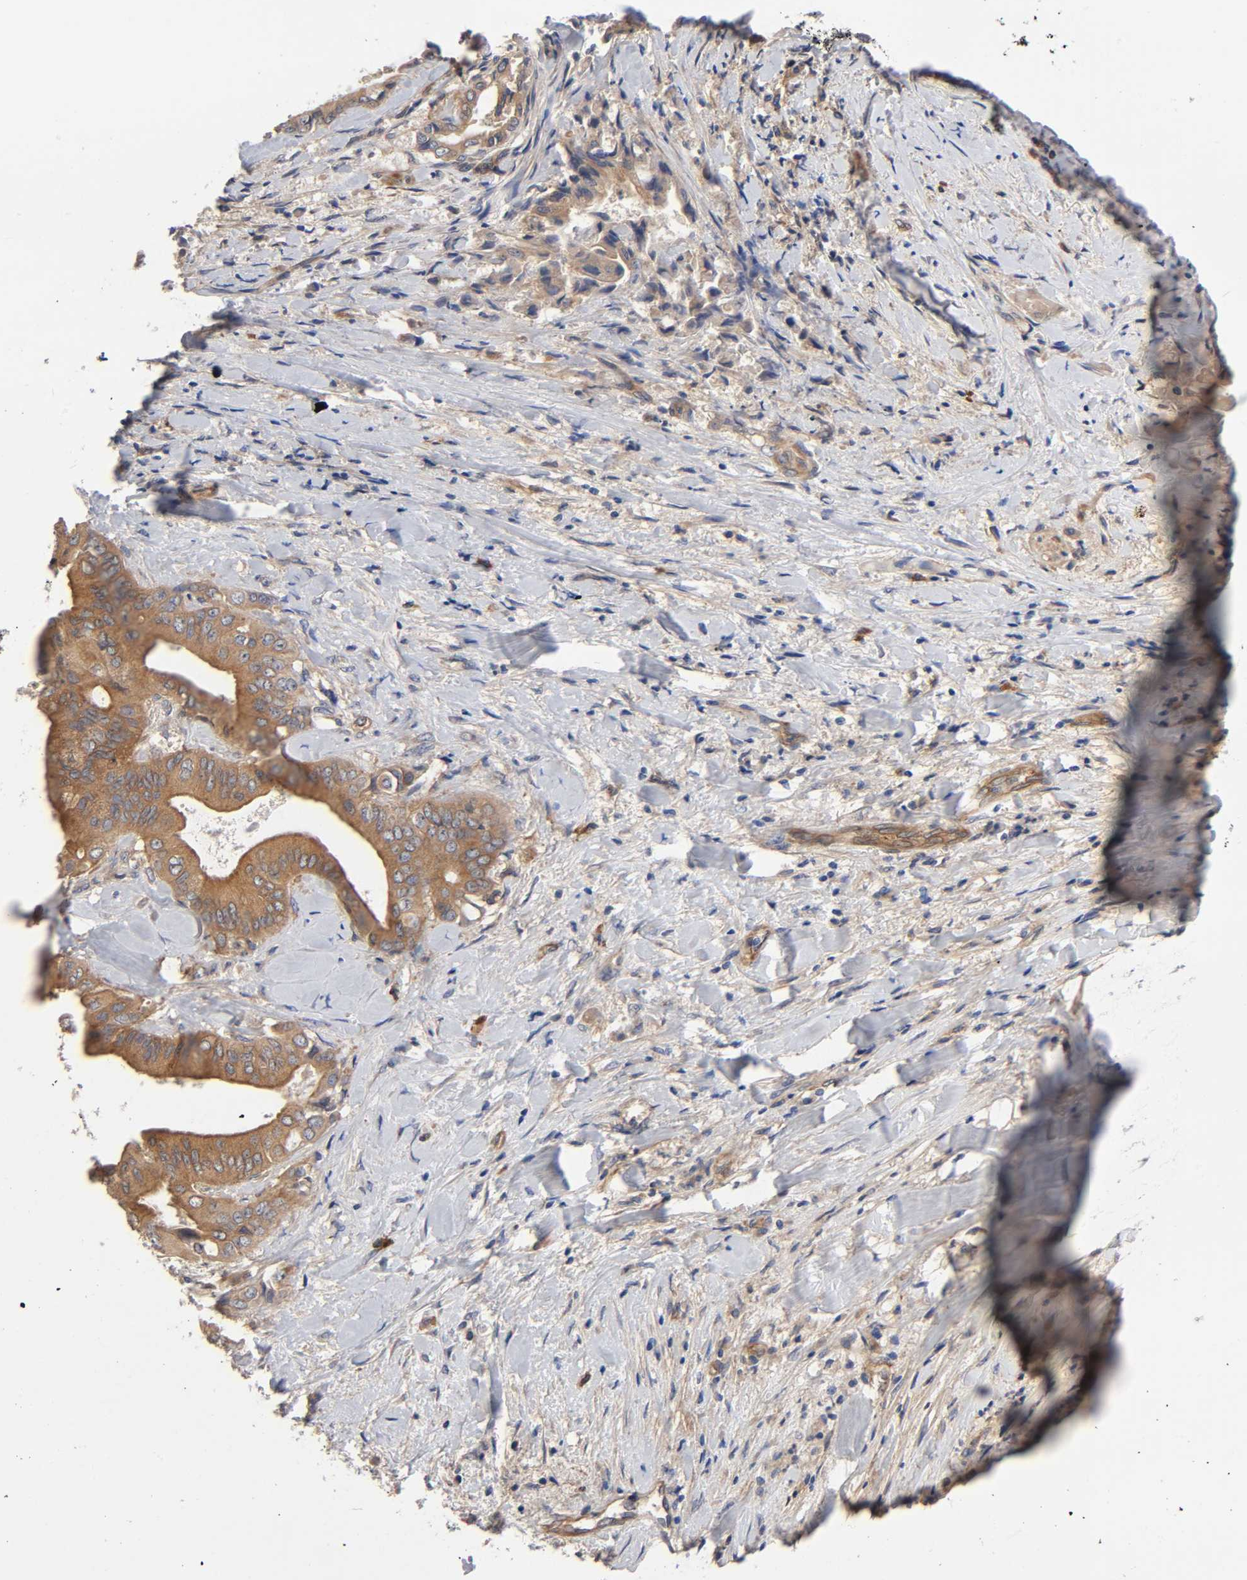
{"staining": {"intensity": "moderate", "quantity": ">75%", "location": "cytoplasmic/membranous"}, "tissue": "liver cancer", "cell_type": "Tumor cells", "image_type": "cancer", "snomed": [{"axis": "morphology", "description": "Cholangiocarcinoma"}, {"axis": "topography", "description": "Liver"}], "caption": "Human liver cancer stained with a brown dye reveals moderate cytoplasmic/membranous positive positivity in approximately >75% of tumor cells.", "gene": "RAB13", "patient": {"sex": "male", "age": 58}}